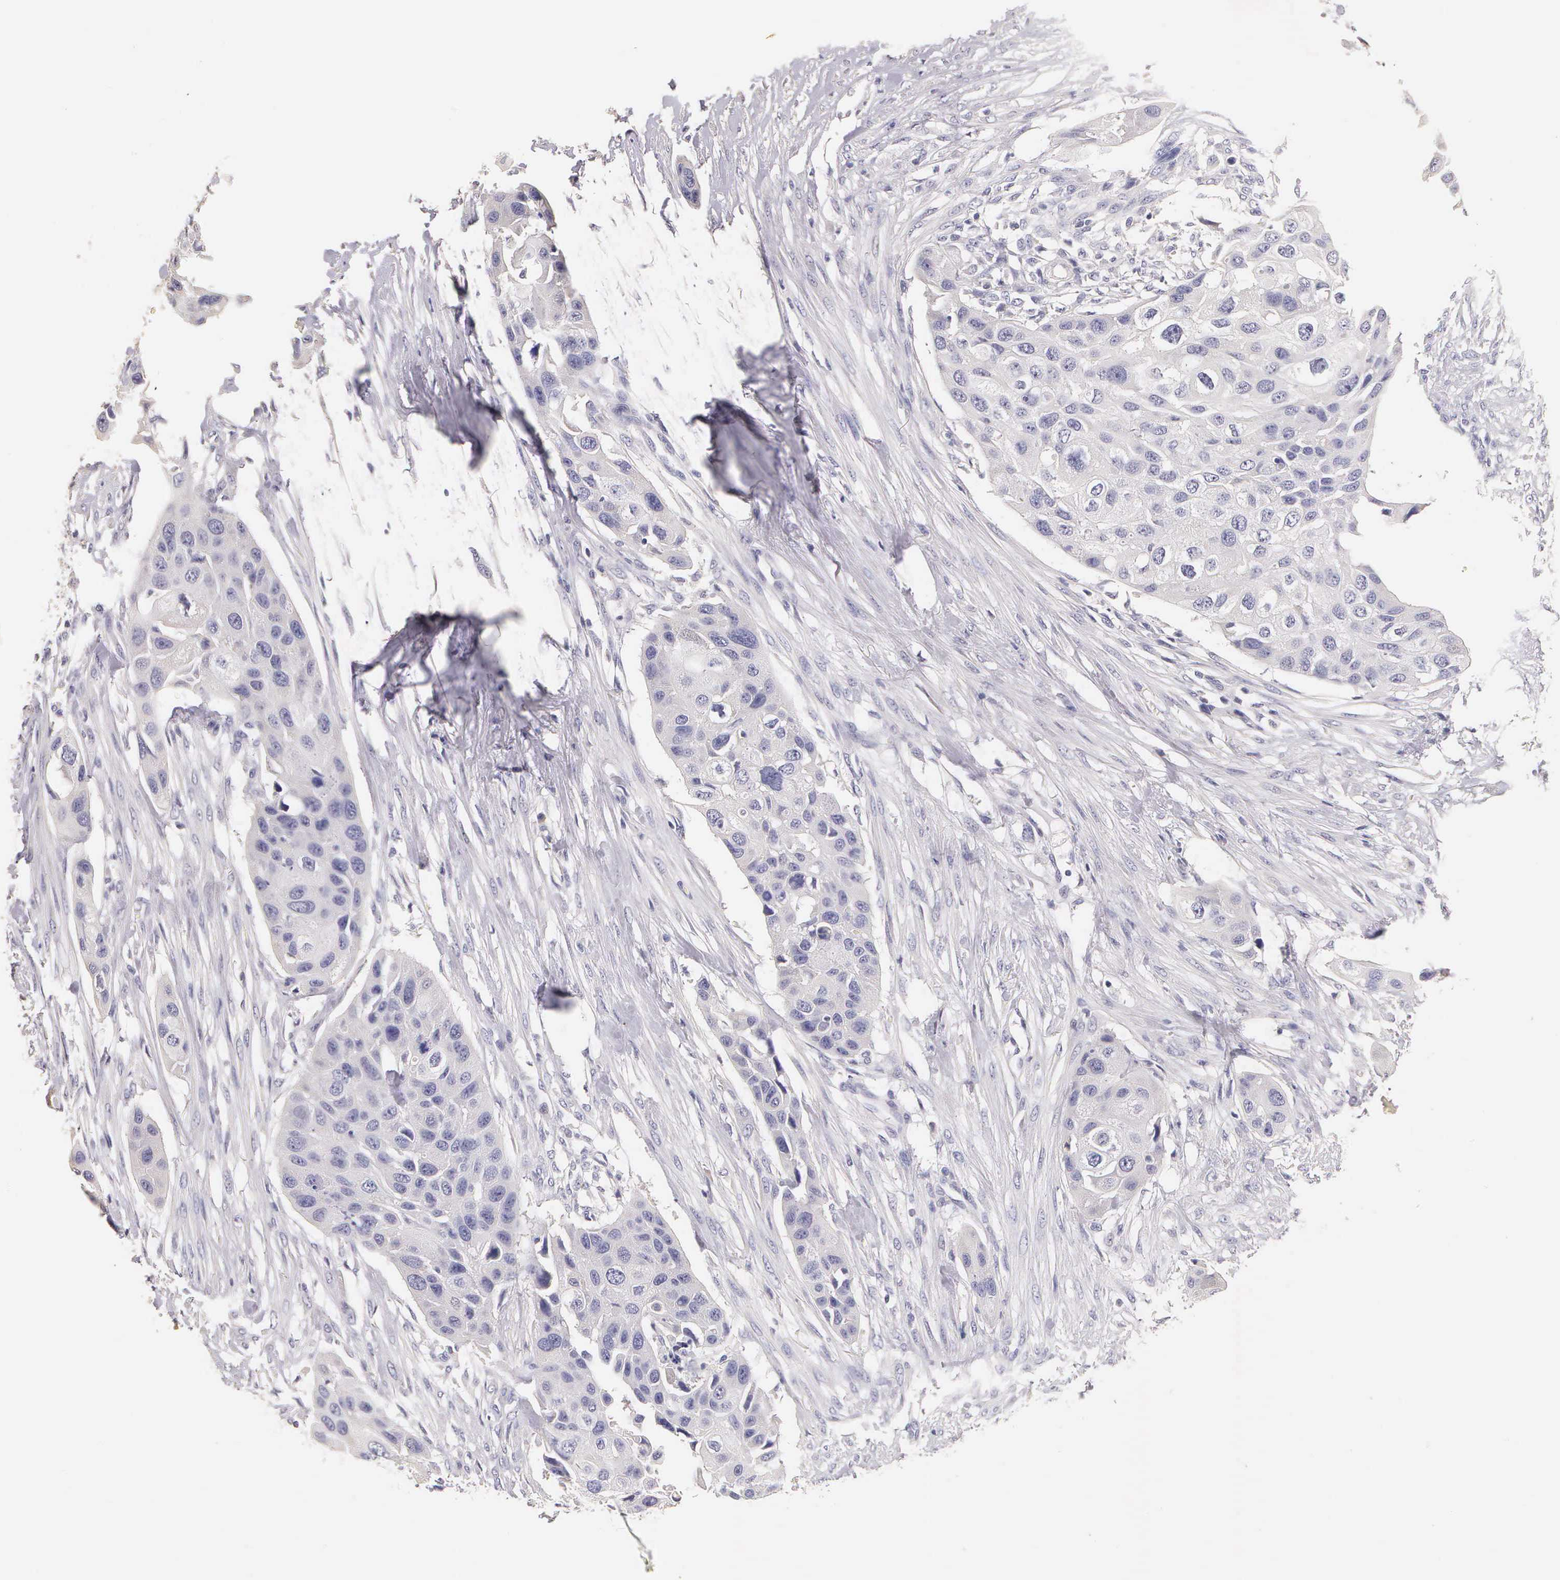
{"staining": {"intensity": "negative", "quantity": "none", "location": "none"}, "tissue": "urothelial cancer", "cell_type": "Tumor cells", "image_type": "cancer", "snomed": [{"axis": "morphology", "description": "Urothelial carcinoma, High grade"}, {"axis": "topography", "description": "Urinary bladder"}], "caption": "Tumor cells show no significant staining in high-grade urothelial carcinoma. (Stains: DAB (3,3'-diaminobenzidine) immunohistochemistry (IHC) with hematoxylin counter stain, Microscopy: brightfield microscopy at high magnification).", "gene": "ESR1", "patient": {"sex": "male", "age": 55}}